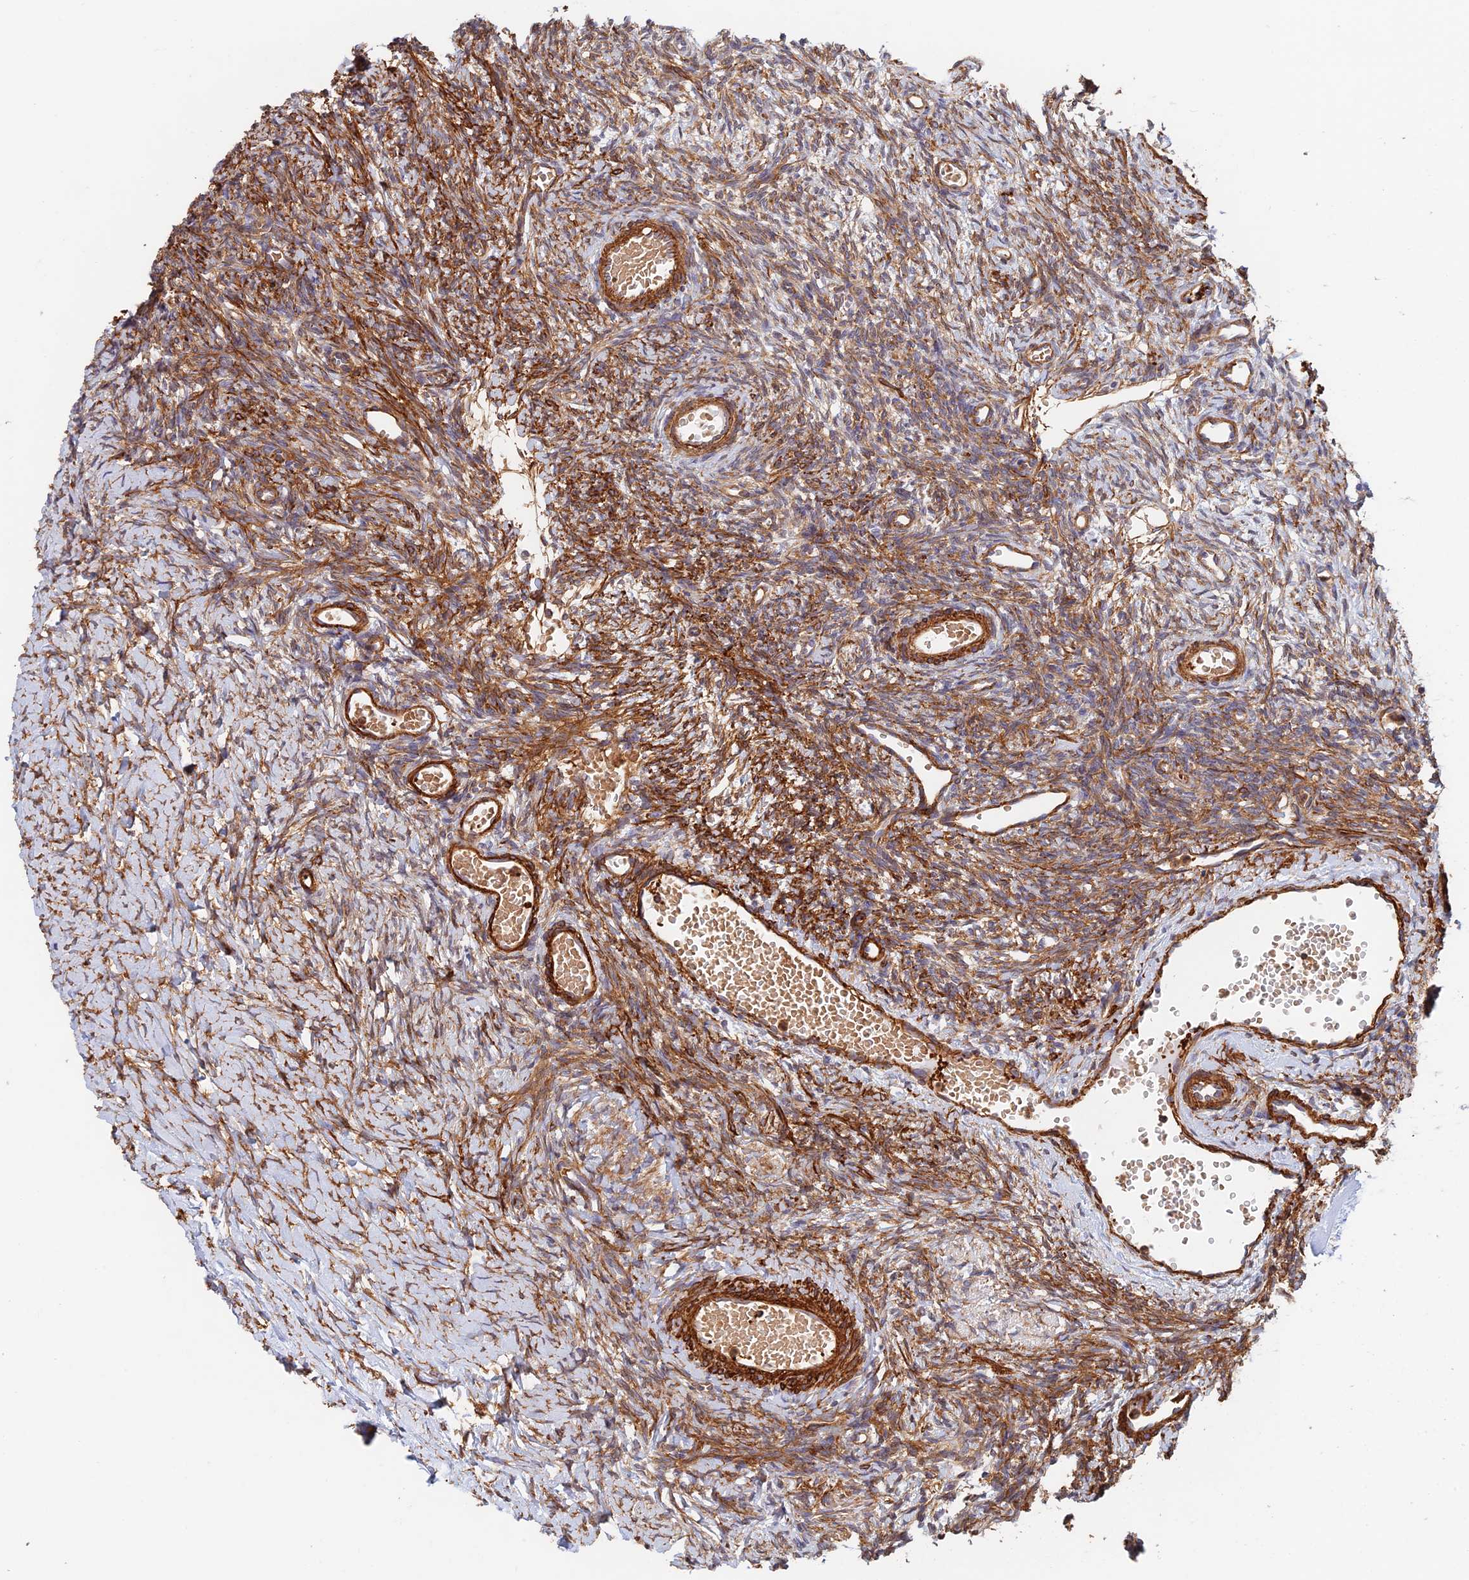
{"staining": {"intensity": "moderate", "quantity": ">75%", "location": "cytoplasmic/membranous"}, "tissue": "ovary", "cell_type": "Follicle cells", "image_type": "normal", "snomed": [{"axis": "morphology", "description": "Normal tissue, NOS"}, {"axis": "topography", "description": "Ovary"}], "caption": "Normal ovary was stained to show a protein in brown. There is medium levels of moderate cytoplasmic/membranous staining in approximately >75% of follicle cells.", "gene": "PAK4", "patient": {"sex": "female", "age": 39}}